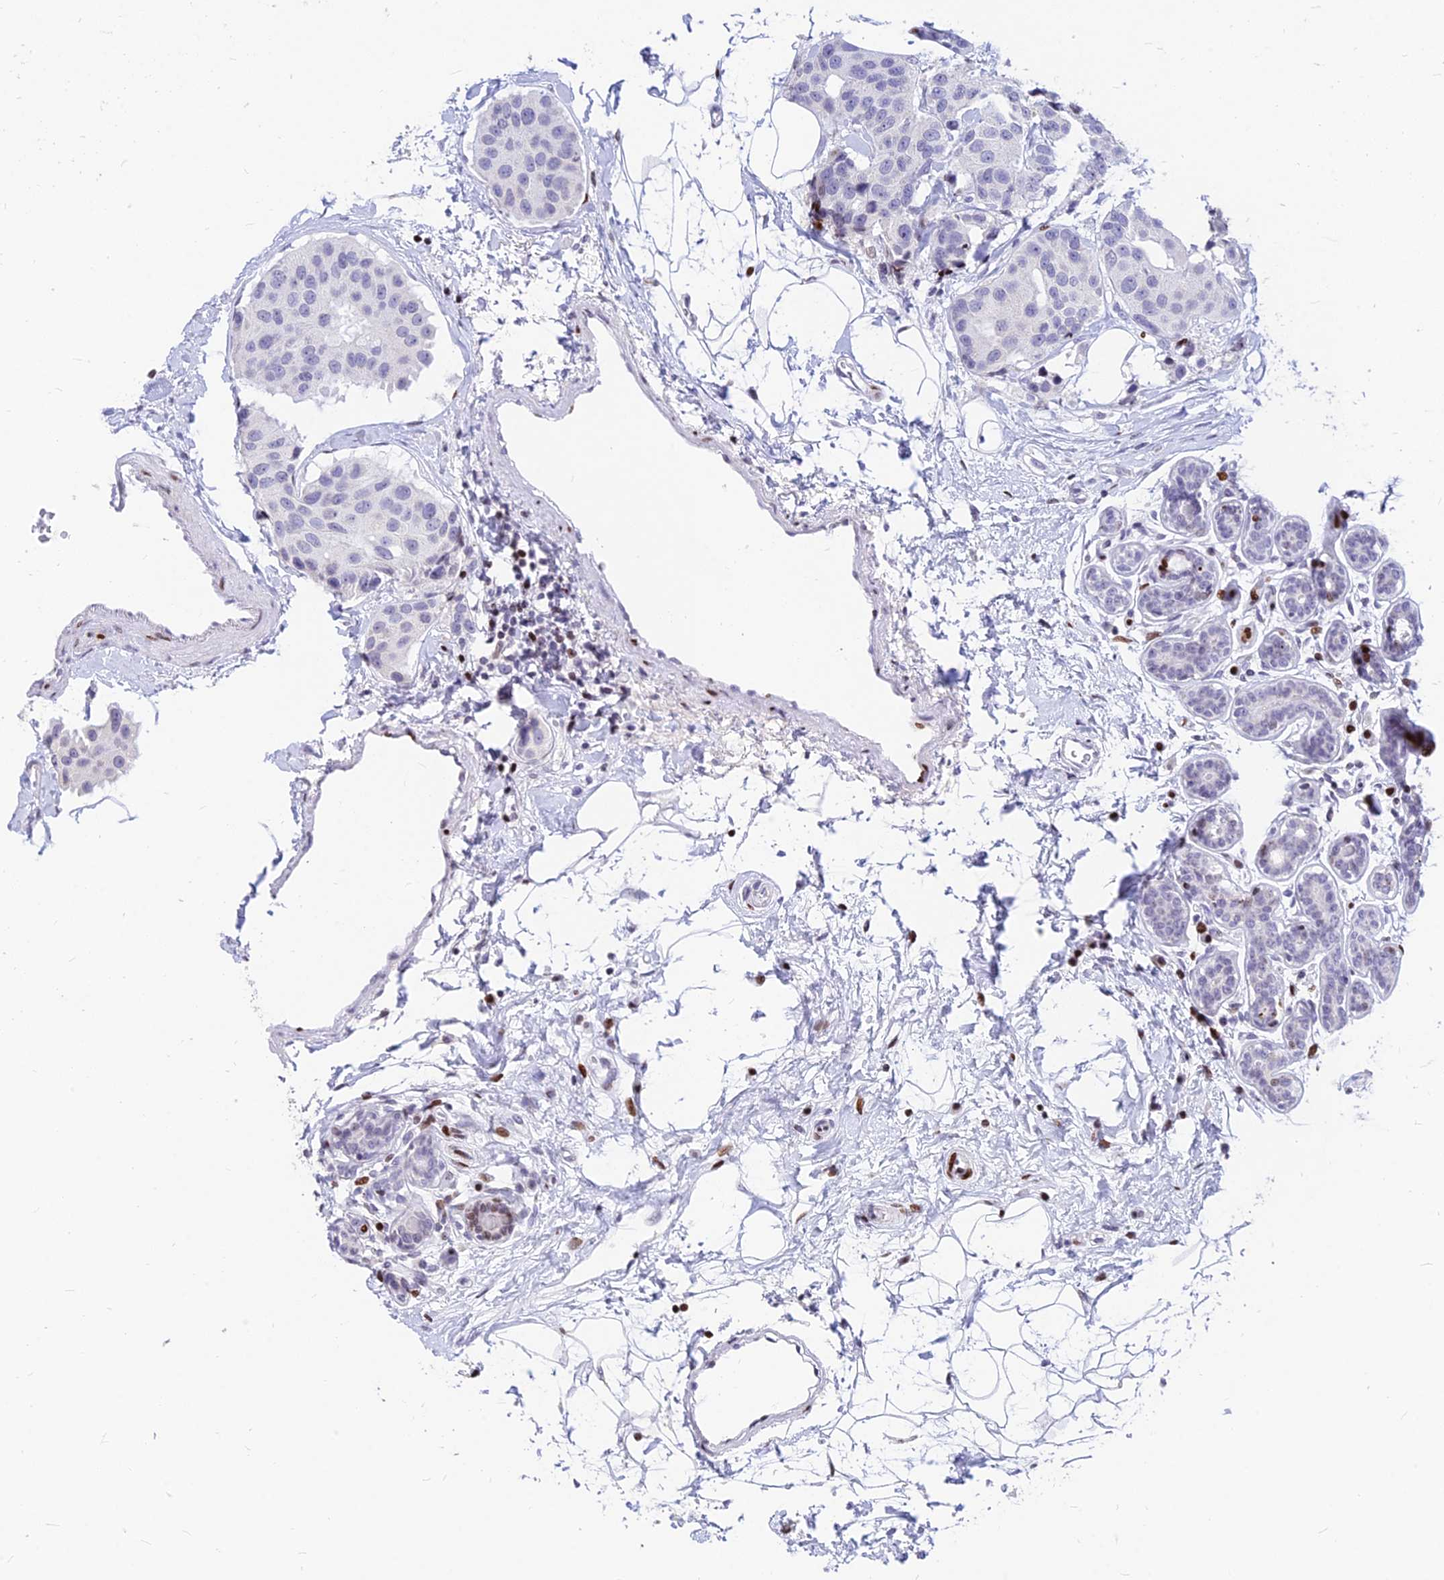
{"staining": {"intensity": "negative", "quantity": "none", "location": "none"}, "tissue": "breast cancer", "cell_type": "Tumor cells", "image_type": "cancer", "snomed": [{"axis": "morphology", "description": "Normal tissue, NOS"}, {"axis": "morphology", "description": "Duct carcinoma"}, {"axis": "topography", "description": "Breast"}], "caption": "This is an IHC histopathology image of breast cancer. There is no positivity in tumor cells.", "gene": "PRPS1", "patient": {"sex": "female", "age": 39}}